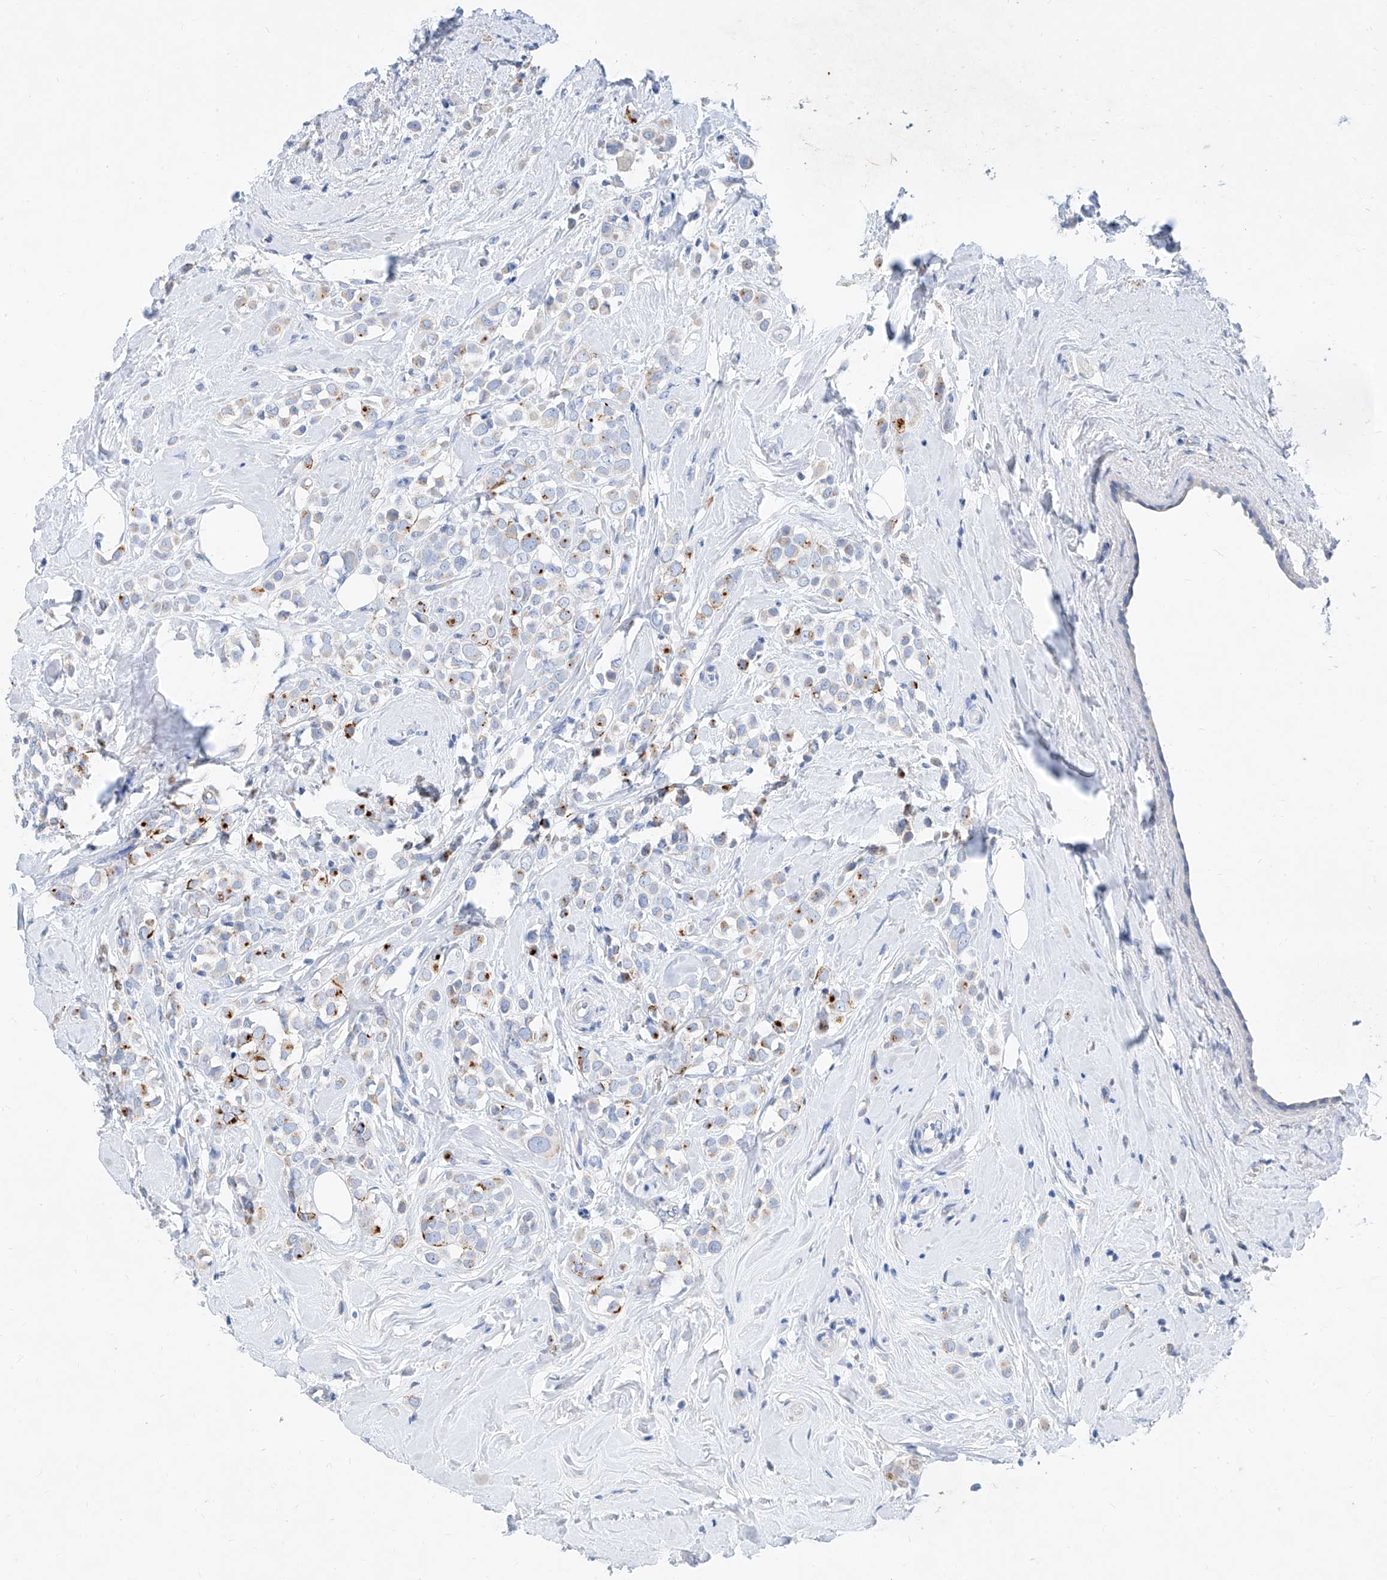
{"staining": {"intensity": "moderate", "quantity": "<25%", "location": "cytoplasmic/membranous"}, "tissue": "breast cancer", "cell_type": "Tumor cells", "image_type": "cancer", "snomed": [{"axis": "morphology", "description": "Lobular carcinoma"}, {"axis": "topography", "description": "Breast"}], "caption": "Breast cancer stained for a protein (brown) displays moderate cytoplasmic/membranous positive positivity in about <25% of tumor cells.", "gene": "SLC25A29", "patient": {"sex": "female", "age": 47}}